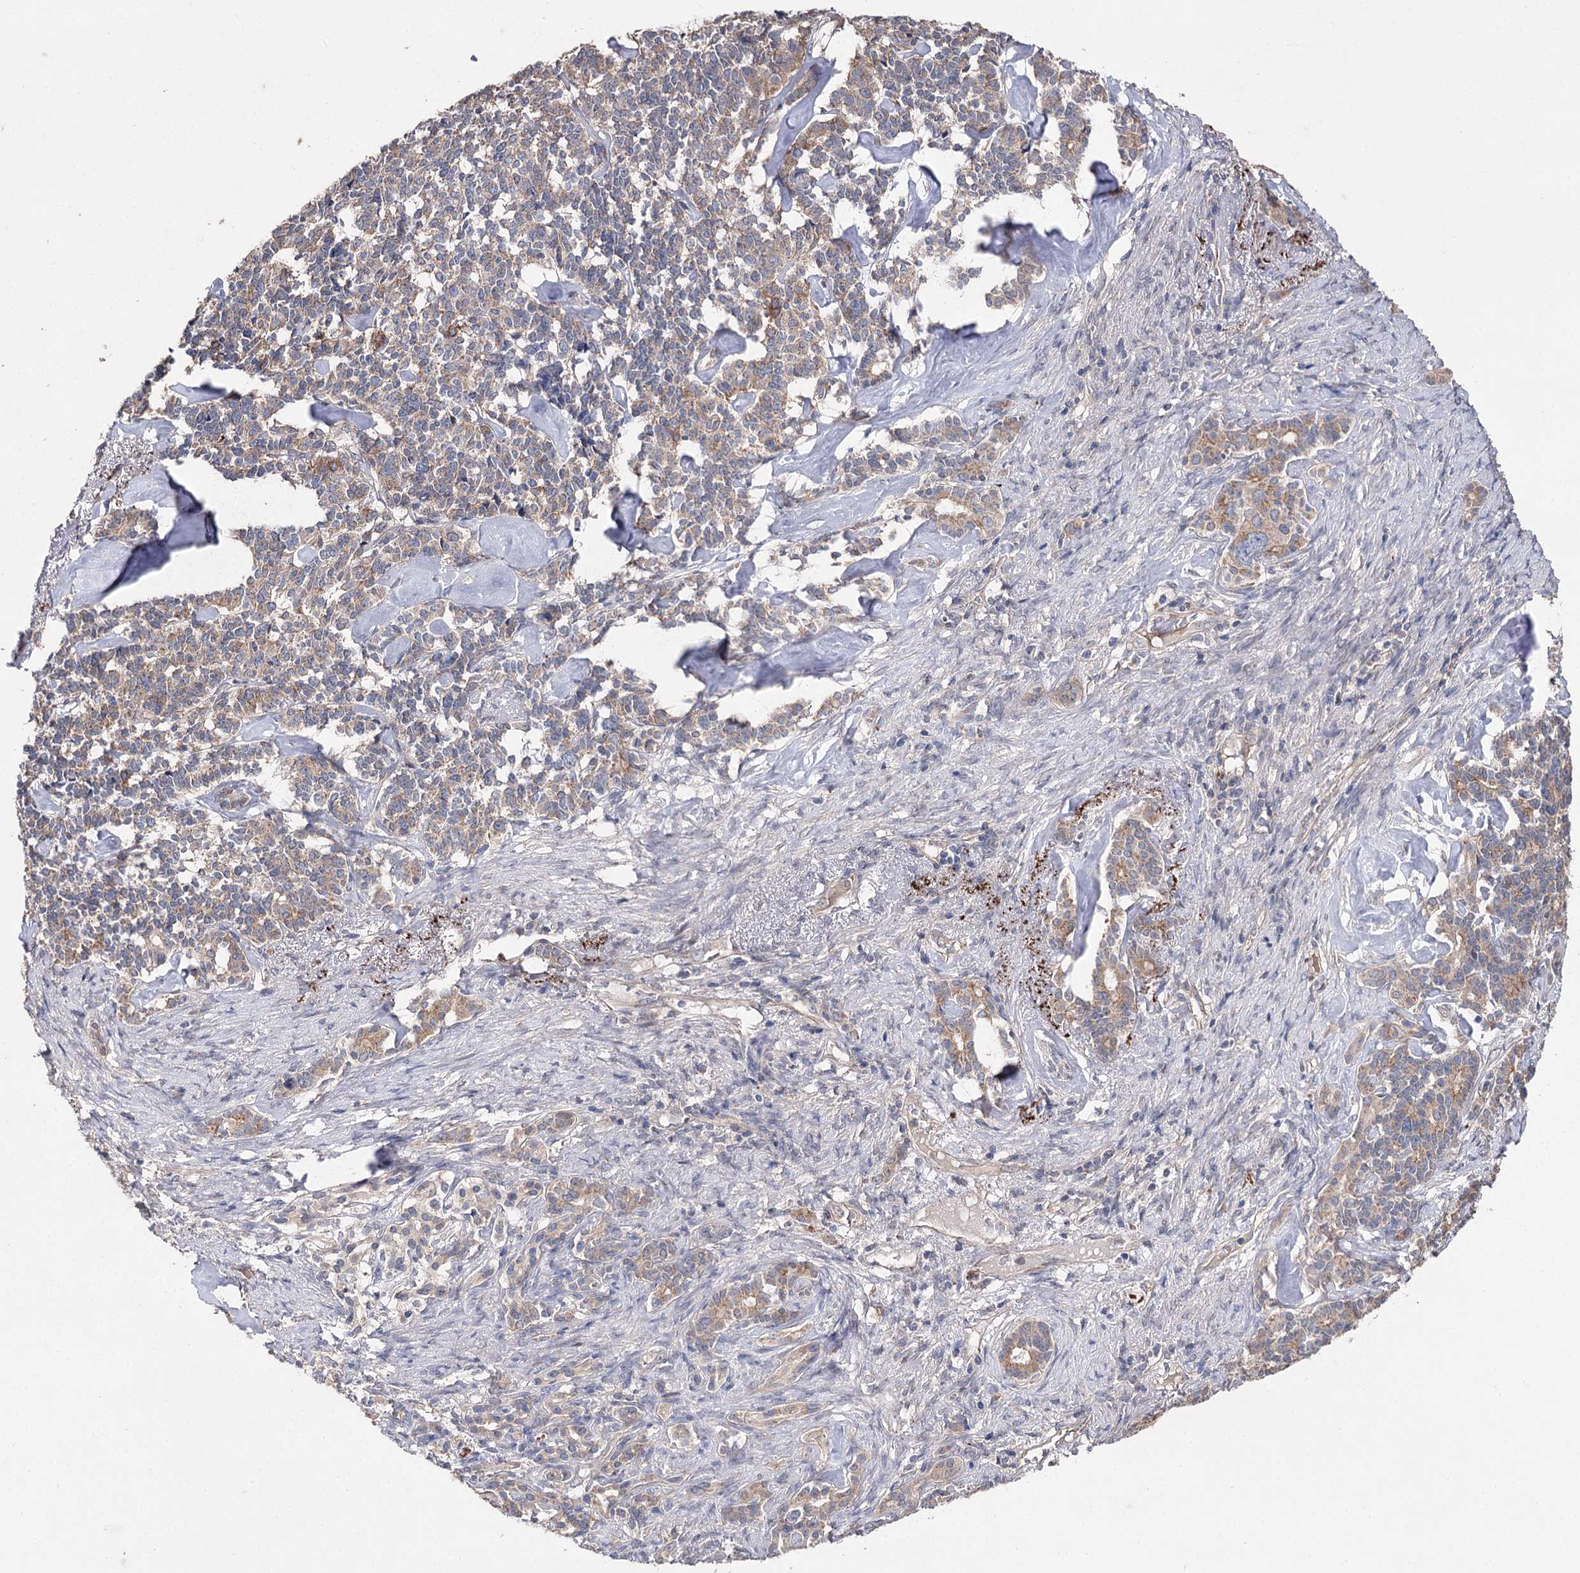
{"staining": {"intensity": "moderate", "quantity": "25%-75%", "location": "cytoplasmic/membranous"}, "tissue": "pancreatic cancer", "cell_type": "Tumor cells", "image_type": "cancer", "snomed": [{"axis": "morphology", "description": "Adenocarcinoma, NOS"}, {"axis": "topography", "description": "Pancreas"}], "caption": "The immunohistochemical stain shows moderate cytoplasmic/membranous staining in tumor cells of pancreatic adenocarcinoma tissue.", "gene": "AURKC", "patient": {"sex": "female", "age": 74}}